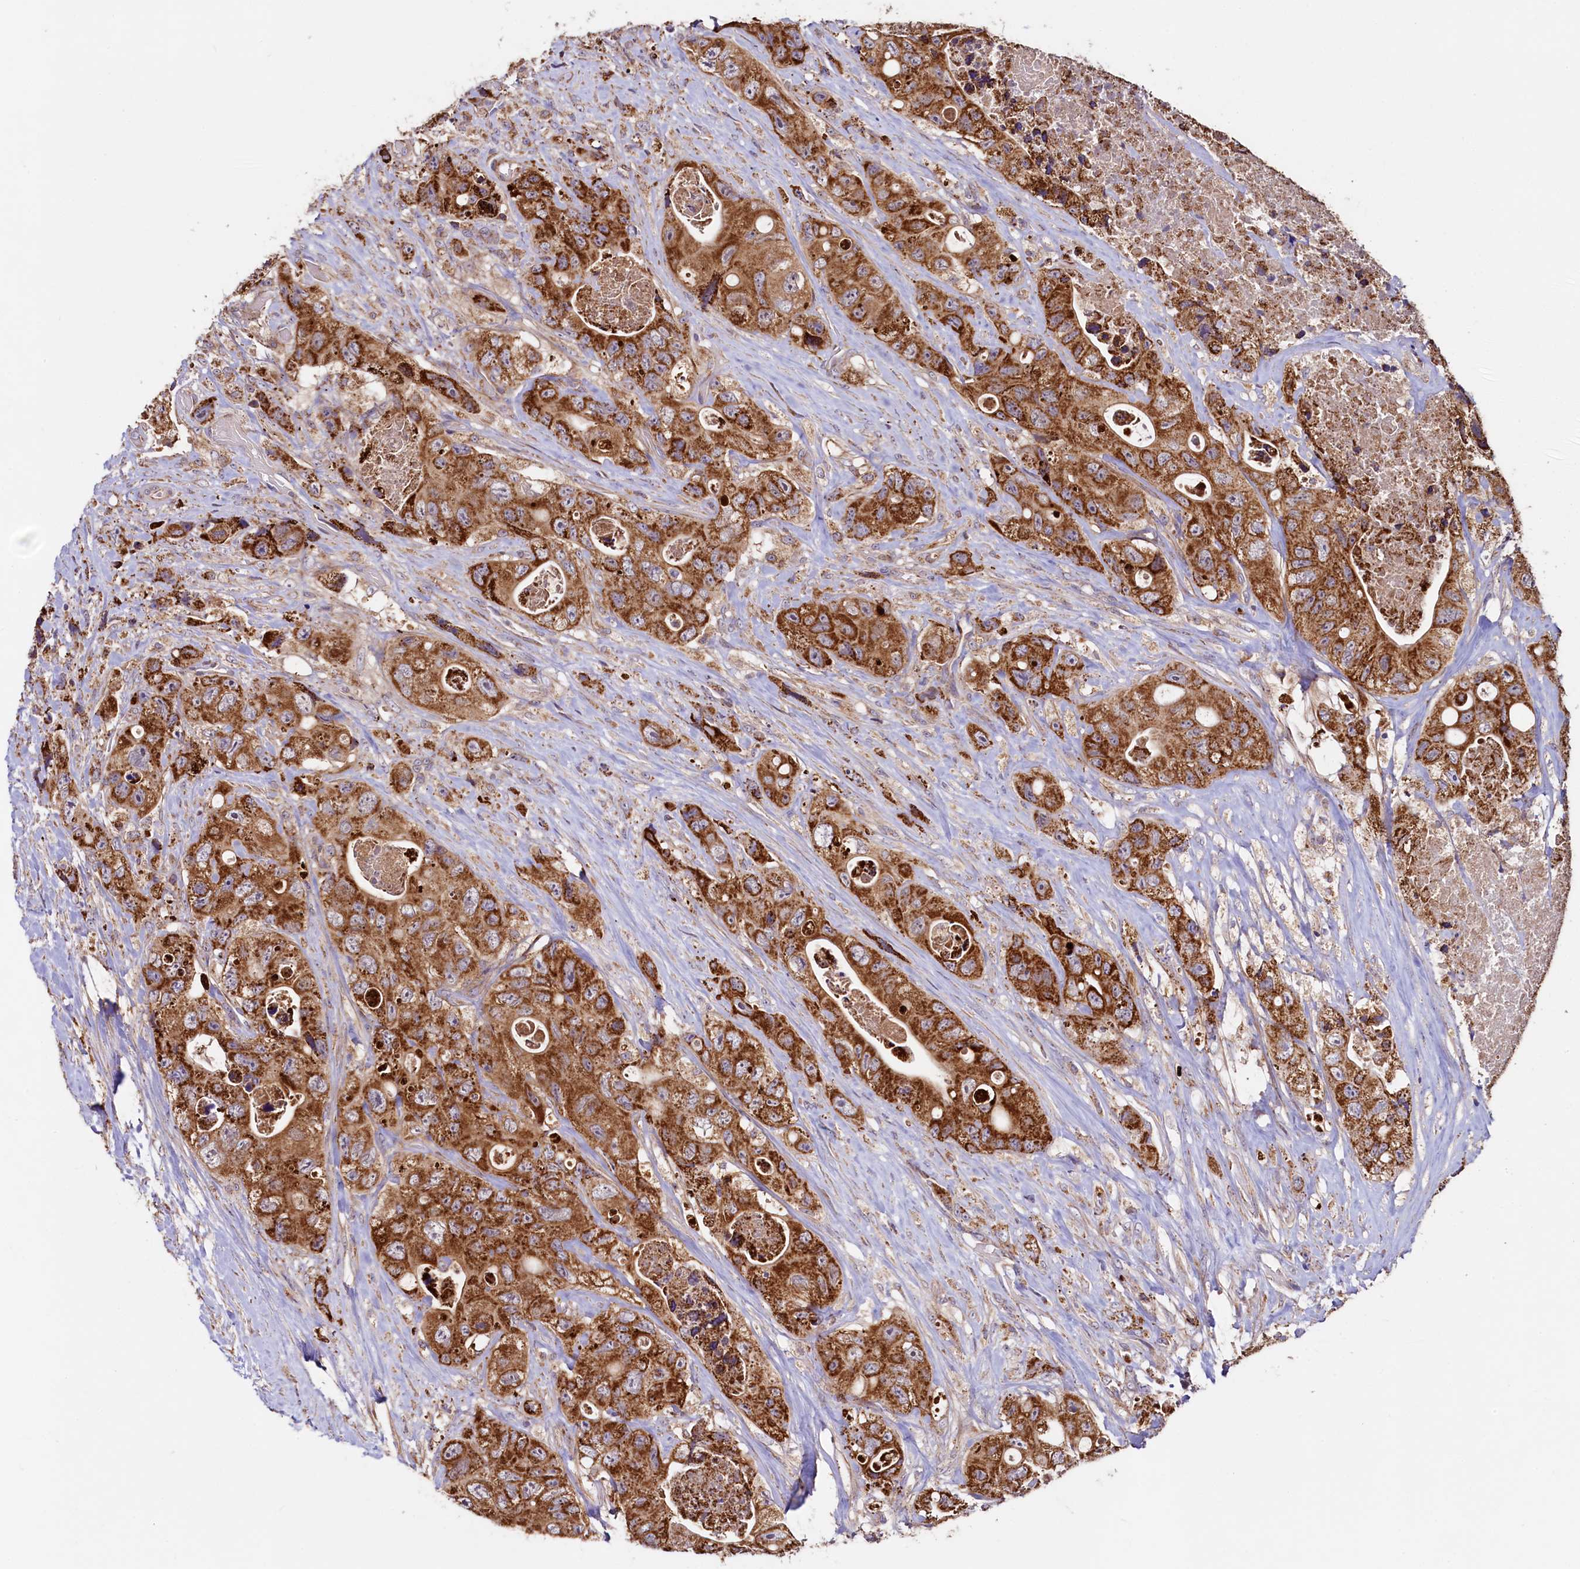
{"staining": {"intensity": "strong", "quantity": ">75%", "location": "cytoplasmic/membranous"}, "tissue": "colorectal cancer", "cell_type": "Tumor cells", "image_type": "cancer", "snomed": [{"axis": "morphology", "description": "Adenocarcinoma, NOS"}, {"axis": "topography", "description": "Colon"}], "caption": "A brown stain shows strong cytoplasmic/membranous positivity of a protein in colorectal cancer (adenocarcinoma) tumor cells.", "gene": "STARD5", "patient": {"sex": "female", "age": 46}}